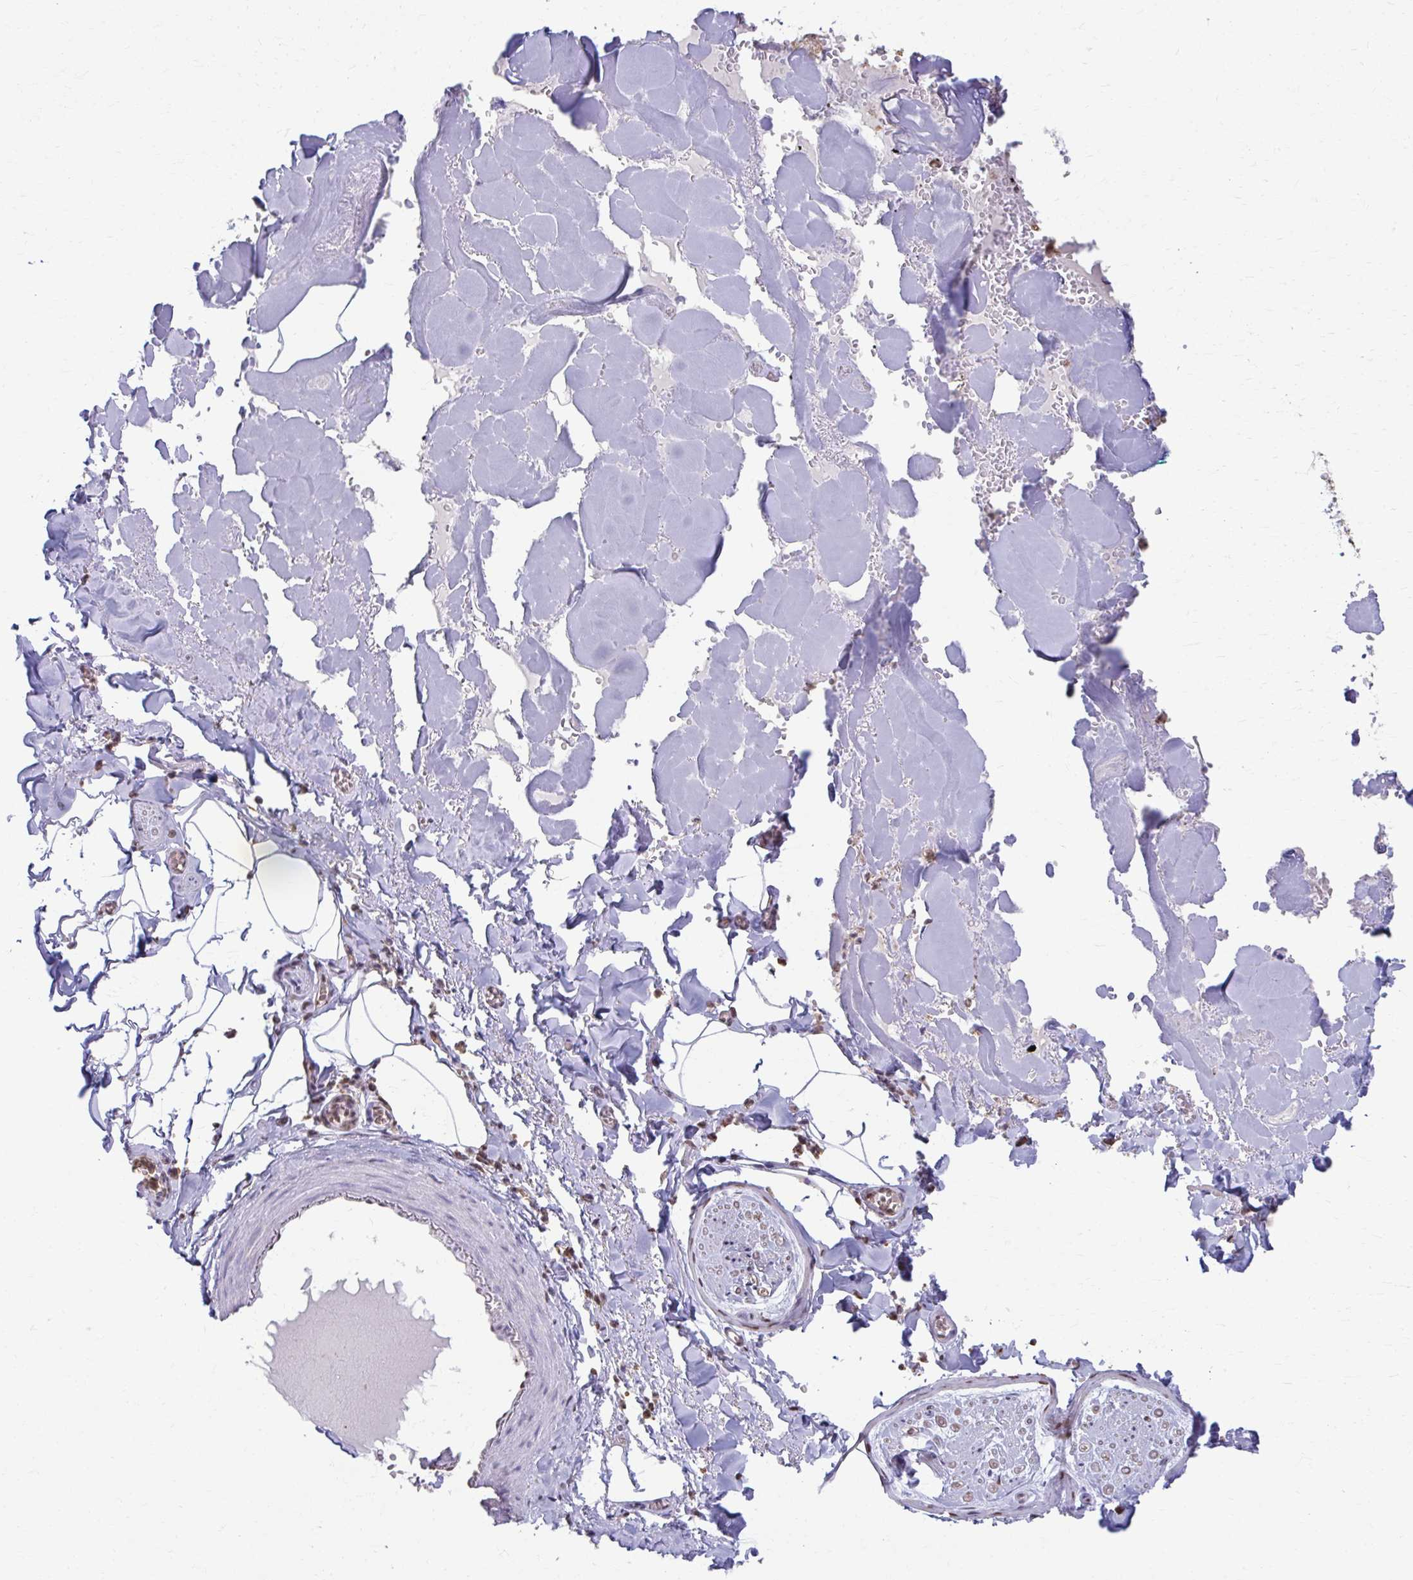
{"staining": {"intensity": "negative", "quantity": "none", "location": "none"}, "tissue": "adipose tissue", "cell_type": "Adipocytes", "image_type": "normal", "snomed": [{"axis": "morphology", "description": "Normal tissue, NOS"}, {"axis": "topography", "description": "Vulva"}, {"axis": "topography", "description": "Peripheral nerve tissue"}], "caption": "Immunohistochemical staining of unremarkable adipose tissue displays no significant staining in adipocytes. Nuclei are stained in blue.", "gene": "ING4", "patient": {"sex": "female", "age": 66}}